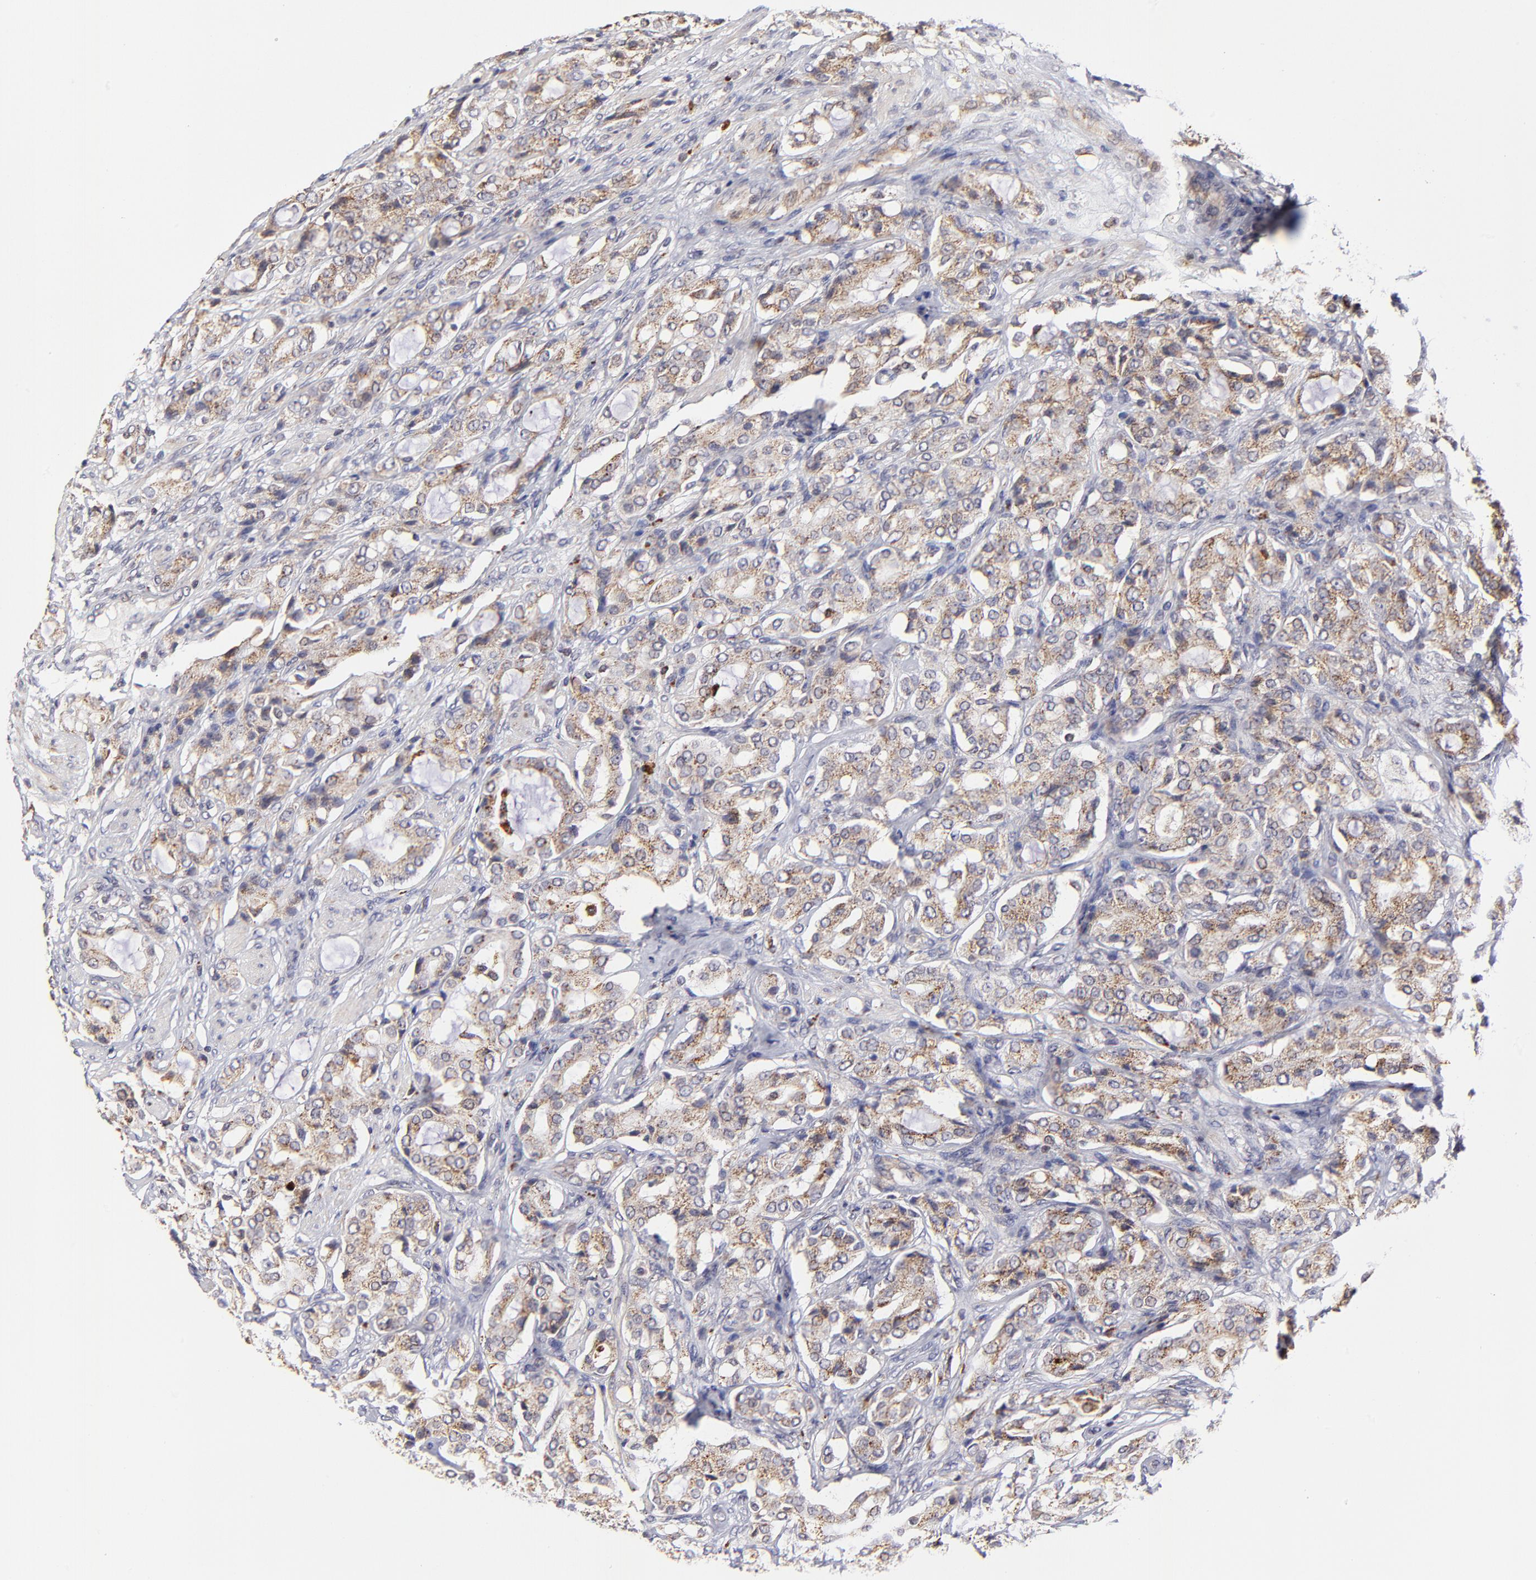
{"staining": {"intensity": "weak", "quantity": ">75%", "location": "cytoplasmic/membranous"}, "tissue": "prostate cancer", "cell_type": "Tumor cells", "image_type": "cancer", "snomed": [{"axis": "morphology", "description": "Adenocarcinoma, High grade"}, {"axis": "topography", "description": "Prostate"}], "caption": "Immunohistochemistry (DAB) staining of adenocarcinoma (high-grade) (prostate) displays weak cytoplasmic/membranous protein staining in approximately >75% of tumor cells.", "gene": "MAP2K7", "patient": {"sex": "male", "age": 72}}